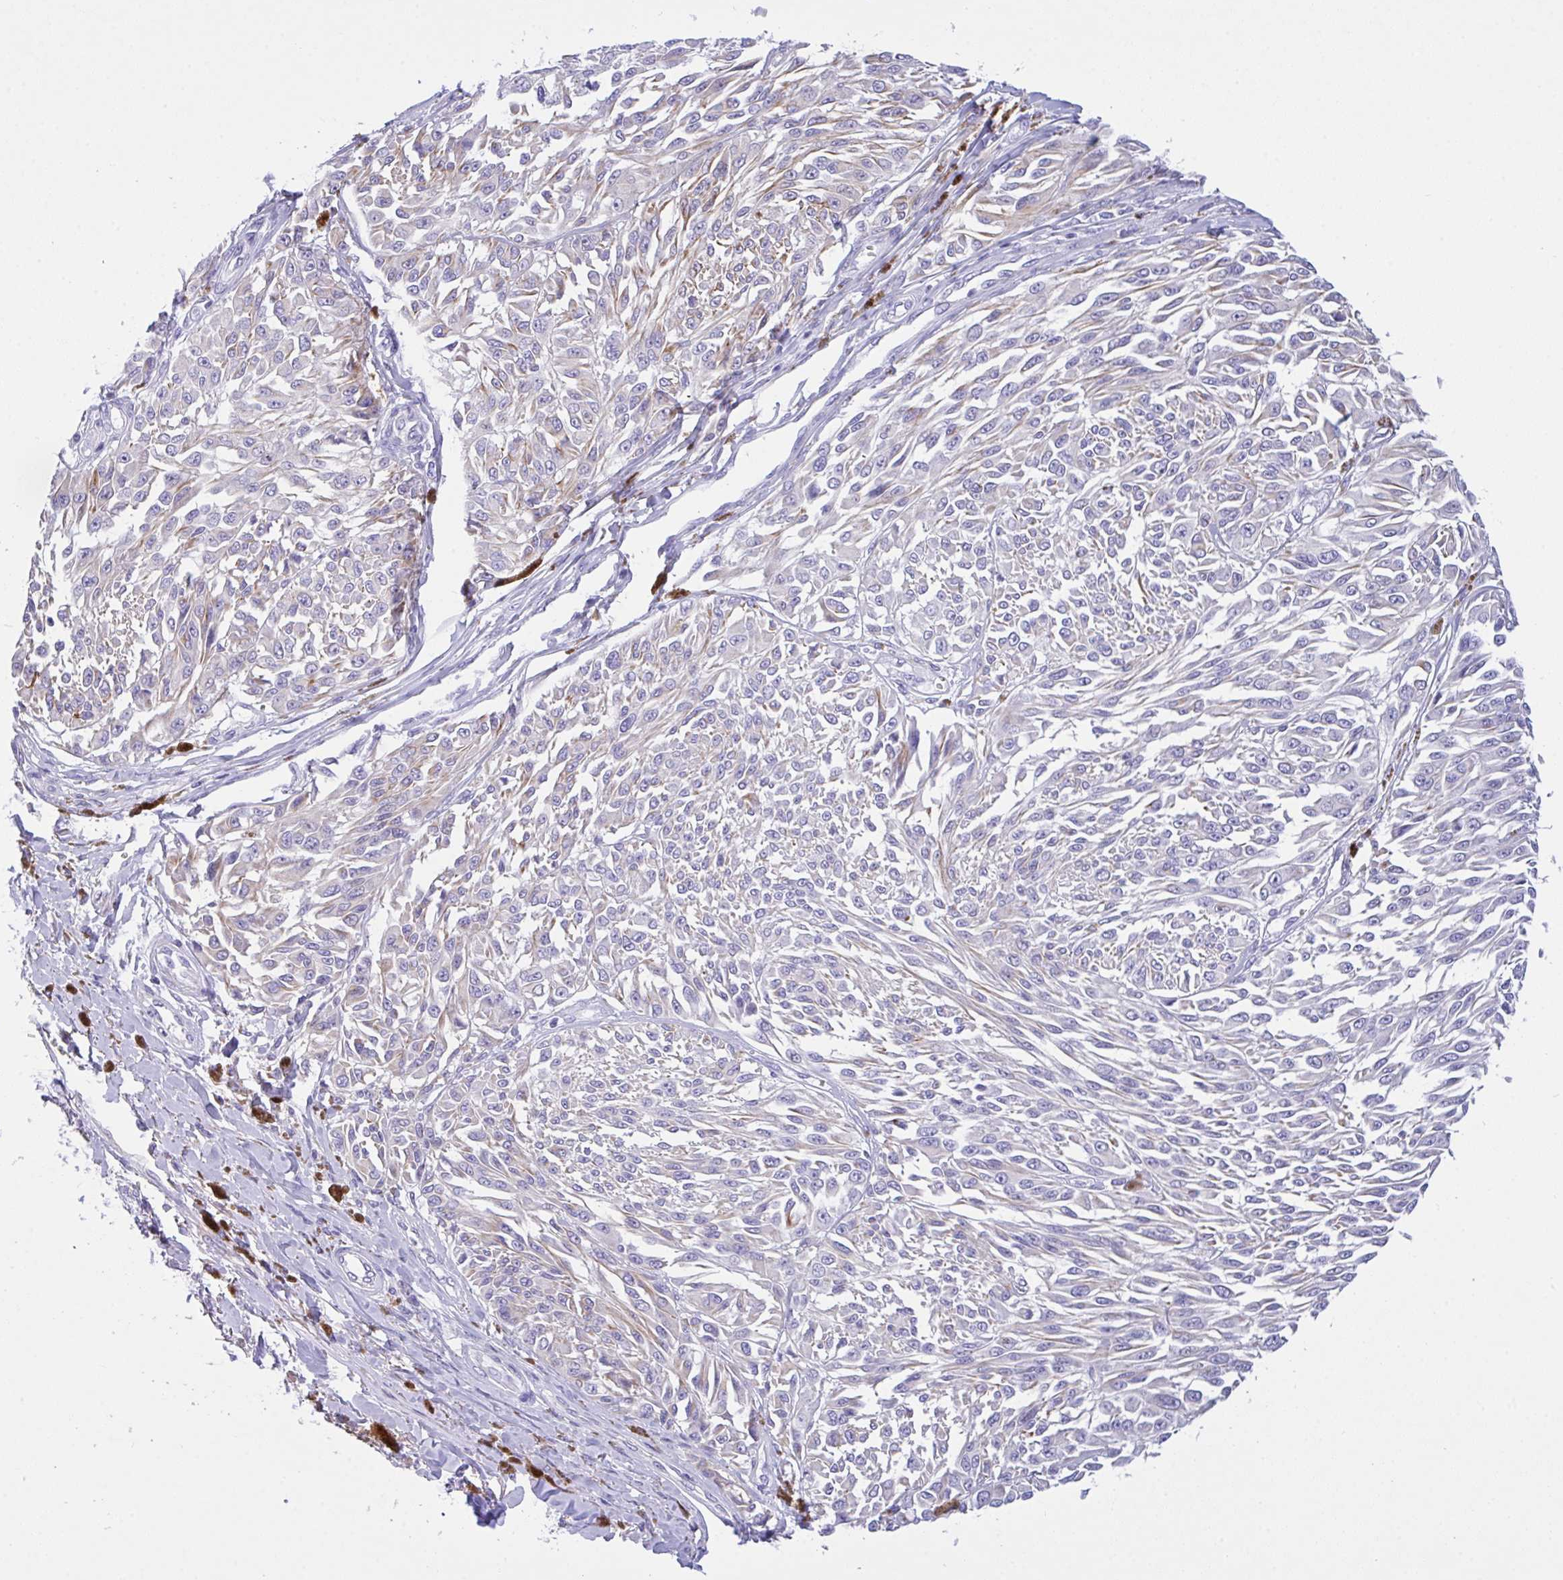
{"staining": {"intensity": "weak", "quantity": "<25%", "location": "cytoplasmic/membranous"}, "tissue": "melanoma", "cell_type": "Tumor cells", "image_type": "cancer", "snomed": [{"axis": "morphology", "description": "Malignant melanoma, NOS"}, {"axis": "topography", "description": "Skin"}], "caption": "There is no significant expression in tumor cells of malignant melanoma. (Brightfield microscopy of DAB (3,3'-diaminobenzidine) immunohistochemistry at high magnification).", "gene": "FBXL20", "patient": {"sex": "male", "age": 94}}